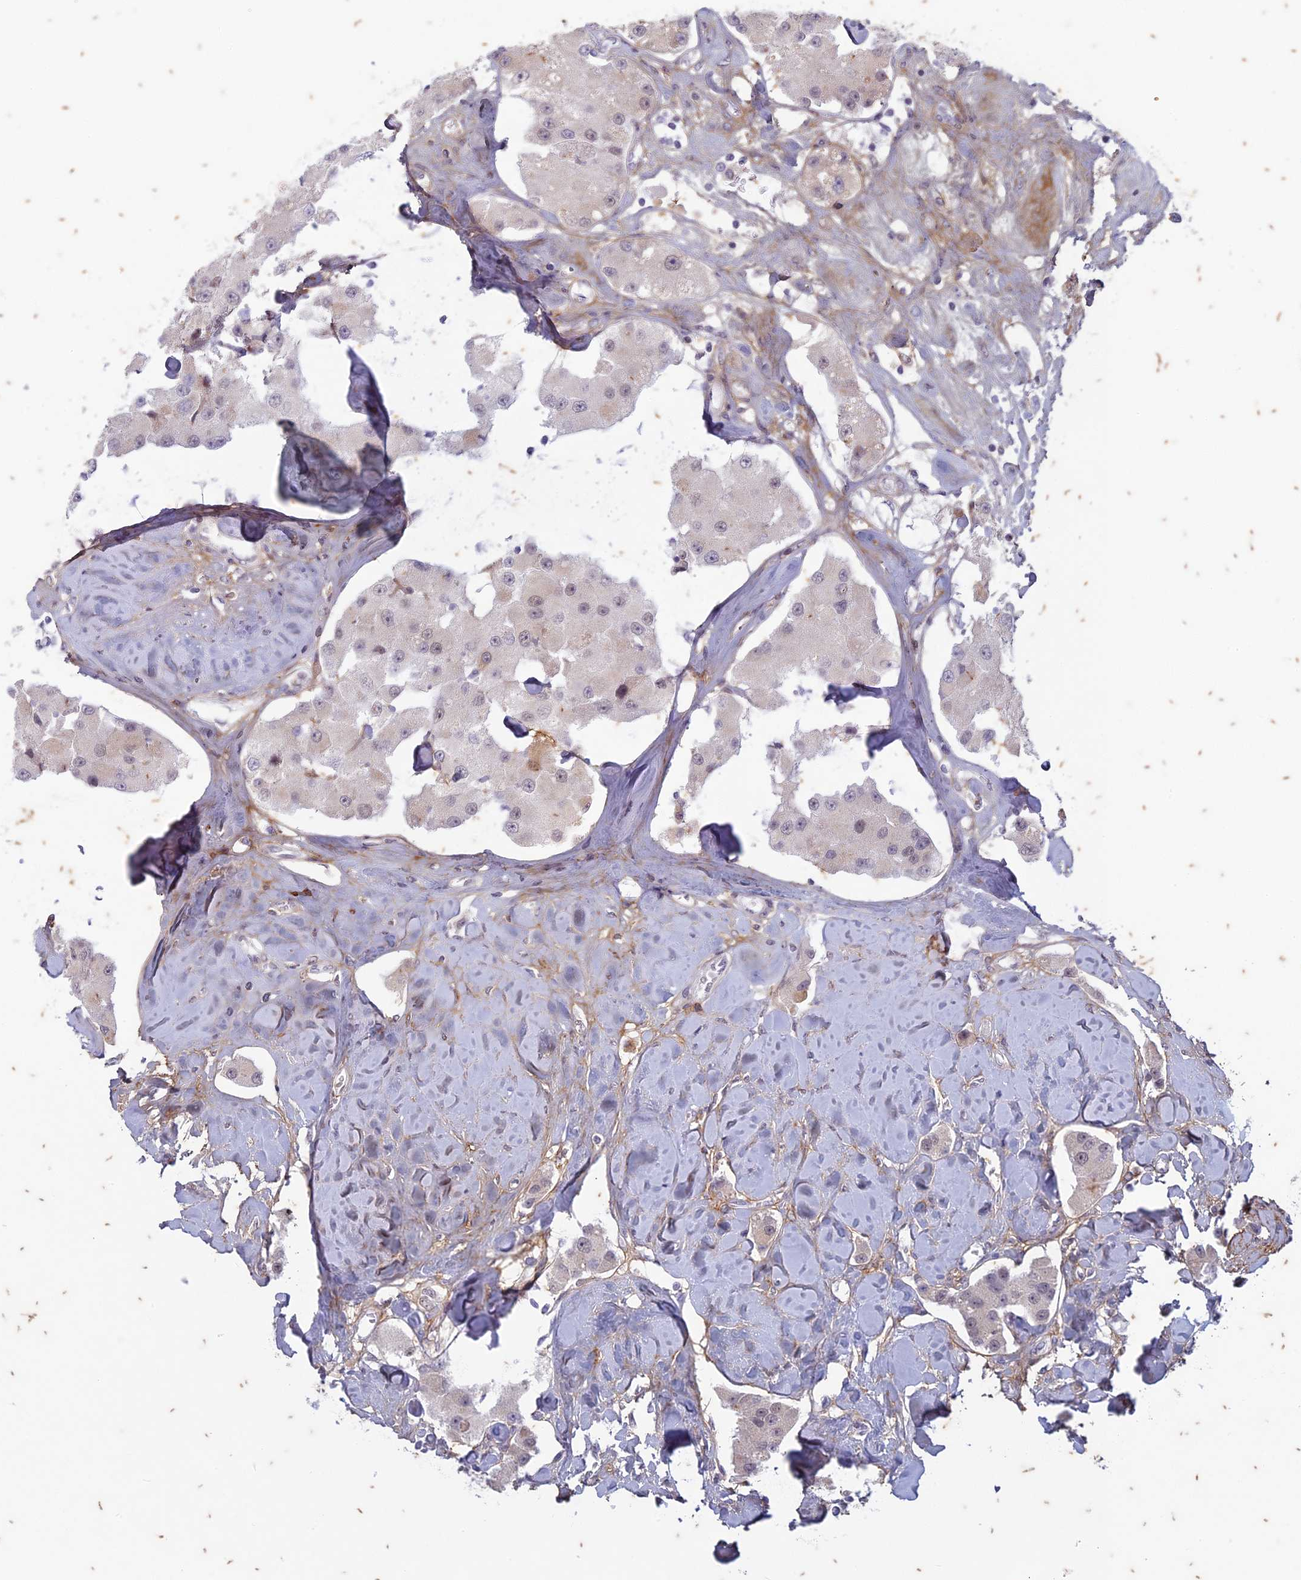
{"staining": {"intensity": "weak", "quantity": "25%-75%", "location": "nuclear"}, "tissue": "carcinoid", "cell_type": "Tumor cells", "image_type": "cancer", "snomed": [{"axis": "morphology", "description": "Carcinoid, malignant, NOS"}, {"axis": "topography", "description": "Pancreas"}], "caption": "Brown immunohistochemical staining in carcinoid demonstrates weak nuclear expression in approximately 25%-75% of tumor cells.", "gene": "PABPN1L", "patient": {"sex": "male", "age": 41}}